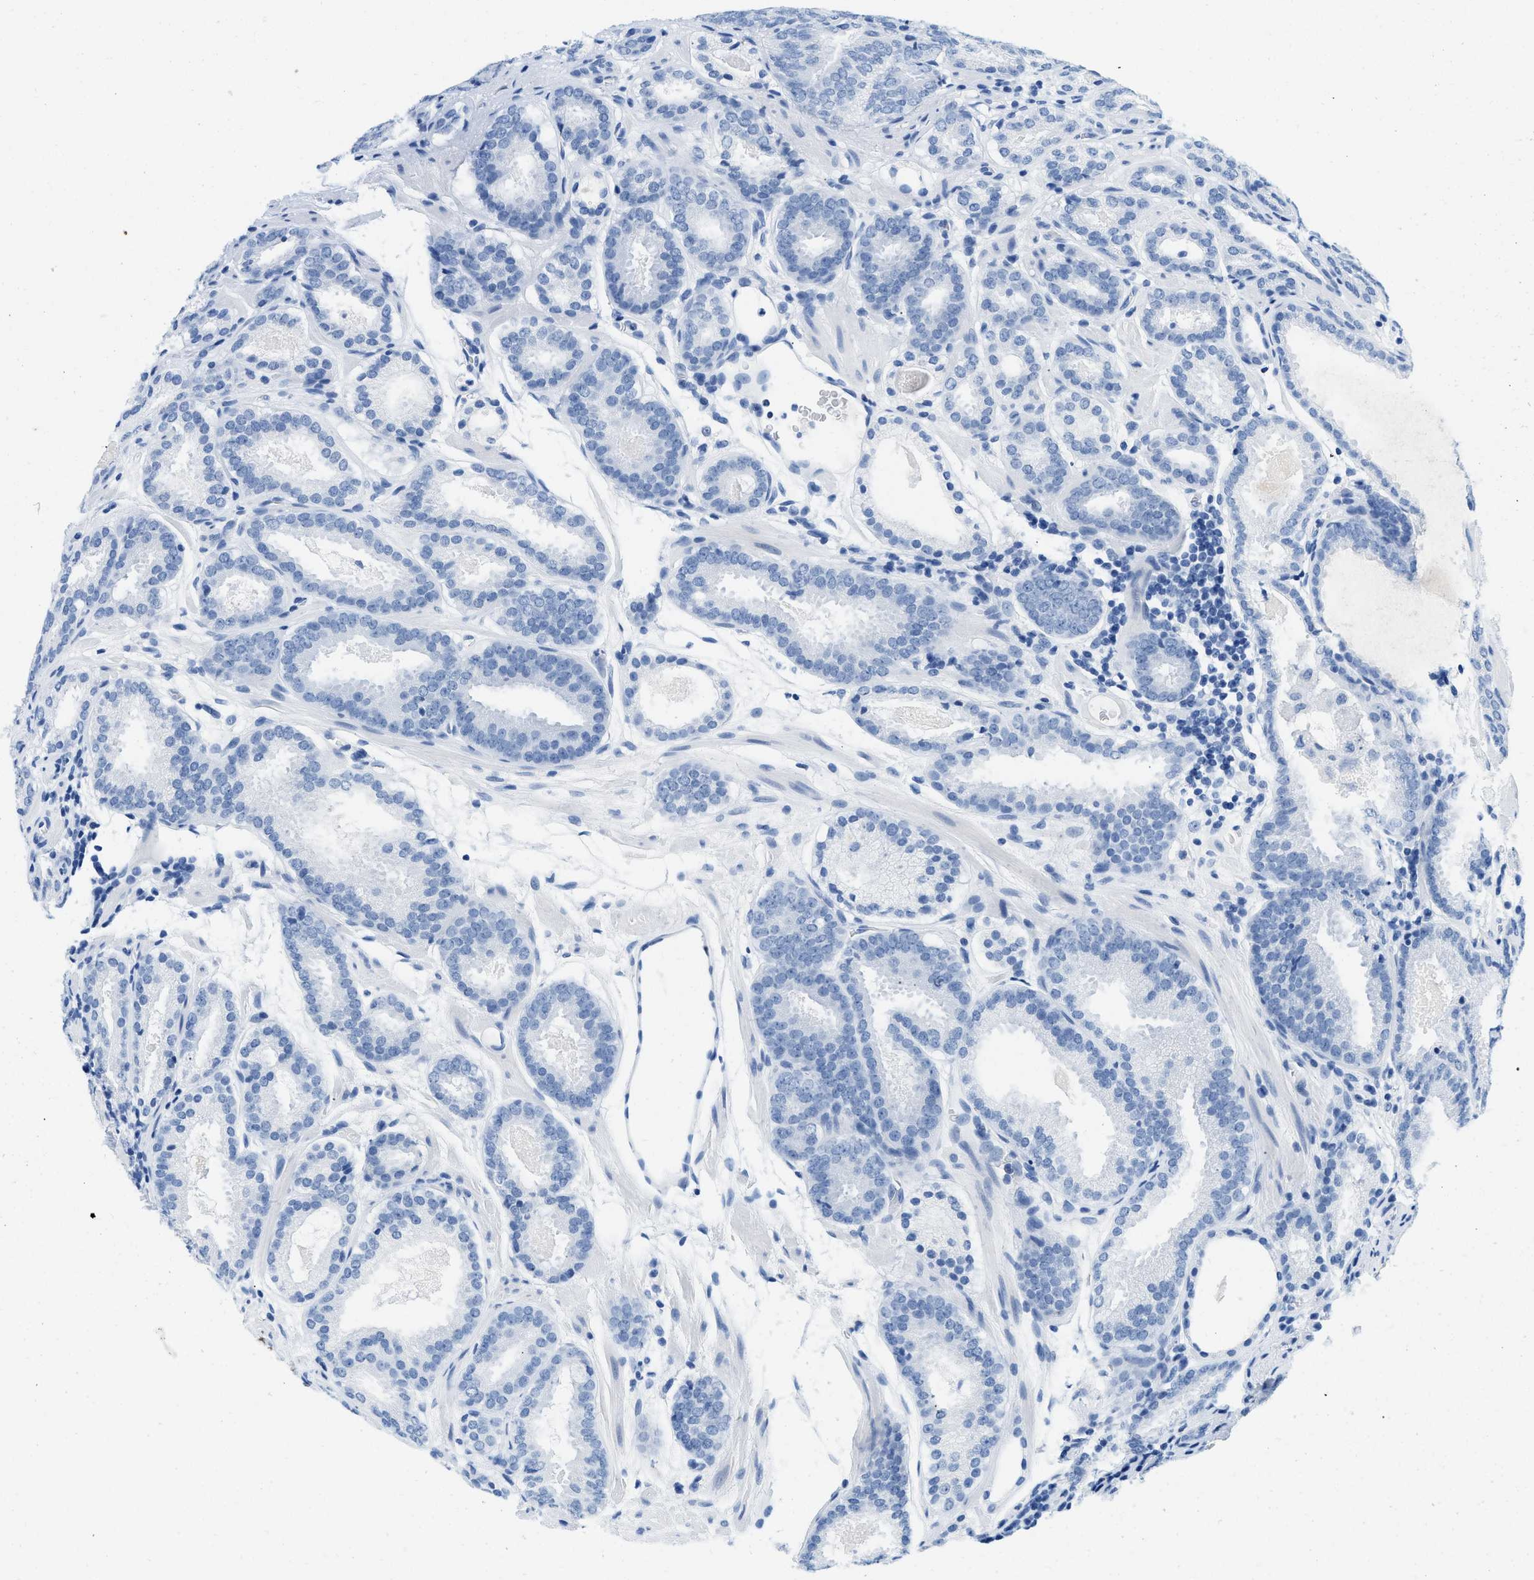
{"staining": {"intensity": "negative", "quantity": "none", "location": "none"}, "tissue": "prostate cancer", "cell_type": "Tumor cells", "image_type": "cancer", "snomed": [{"axis": "morphology", "description": "Adenocarcinoma, Low grade"}, {"axis": "topography", "description": "Prostate"}], "caption": "Histopathology image shows no significant protein expression in tumor cells of prostate cancer.", "gene": "GSN", "patient": {"sex": "male", "age": 69}}